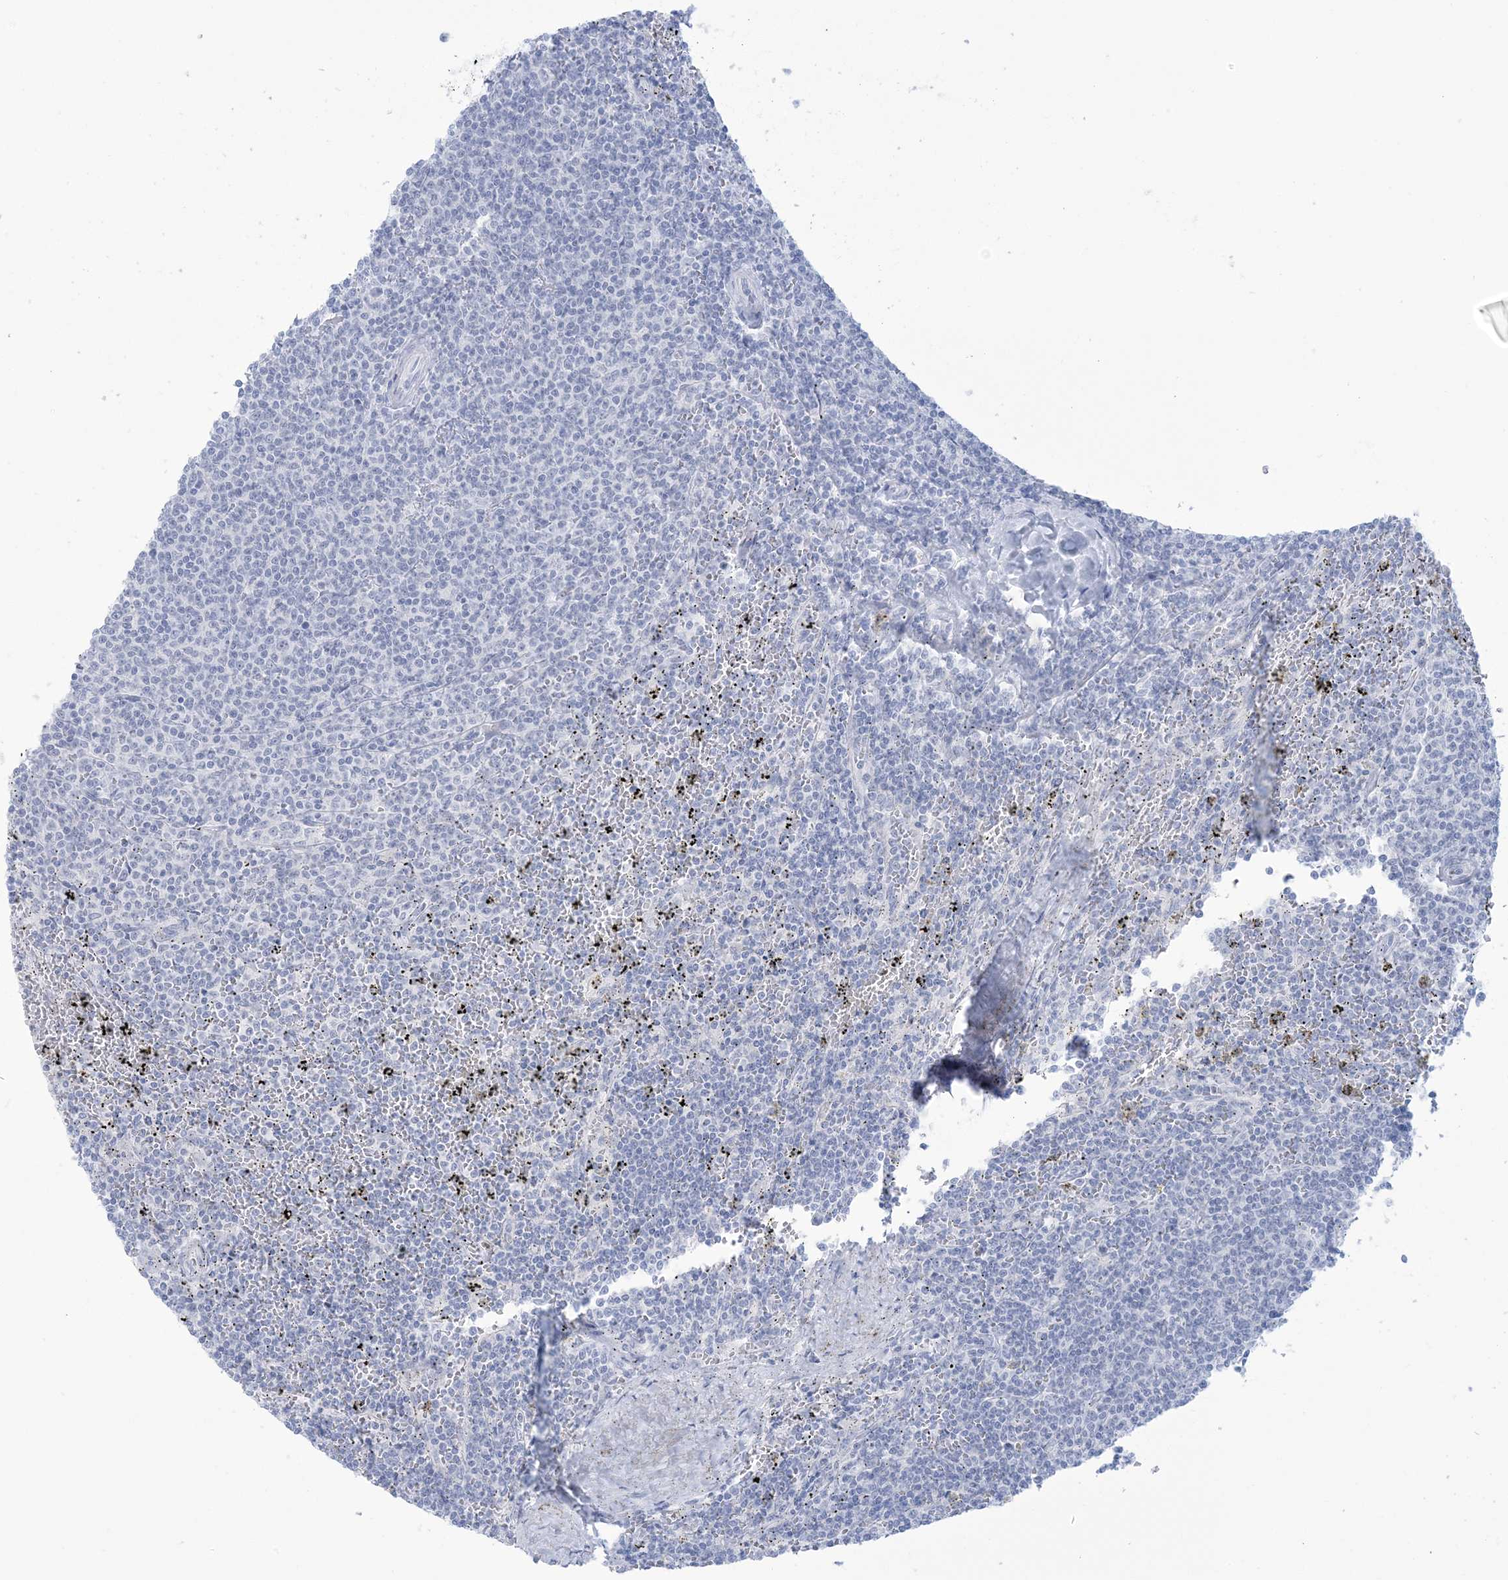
{"staining": {"intensity": "negative", "quantity": "none", "location": "none"}, "tissue": "lymphoma", "cell_type": "Tumor cells", "image_type": "cancer", "snomed": [{"axis": "morphology", "description": "Malignant lymphoma, non-Hodgkin's type, Low grade"}, {"axis": "topography", "description": "Spleen"}], "caption": "Human malignant lymphoma, non-Hodgkin's type (low-grade) stained for a protein using immunohistochemistry demonstrates no staining in tumor cells.", "gene": "AGXT", "patient": {"sex": "female", "age": 50}}